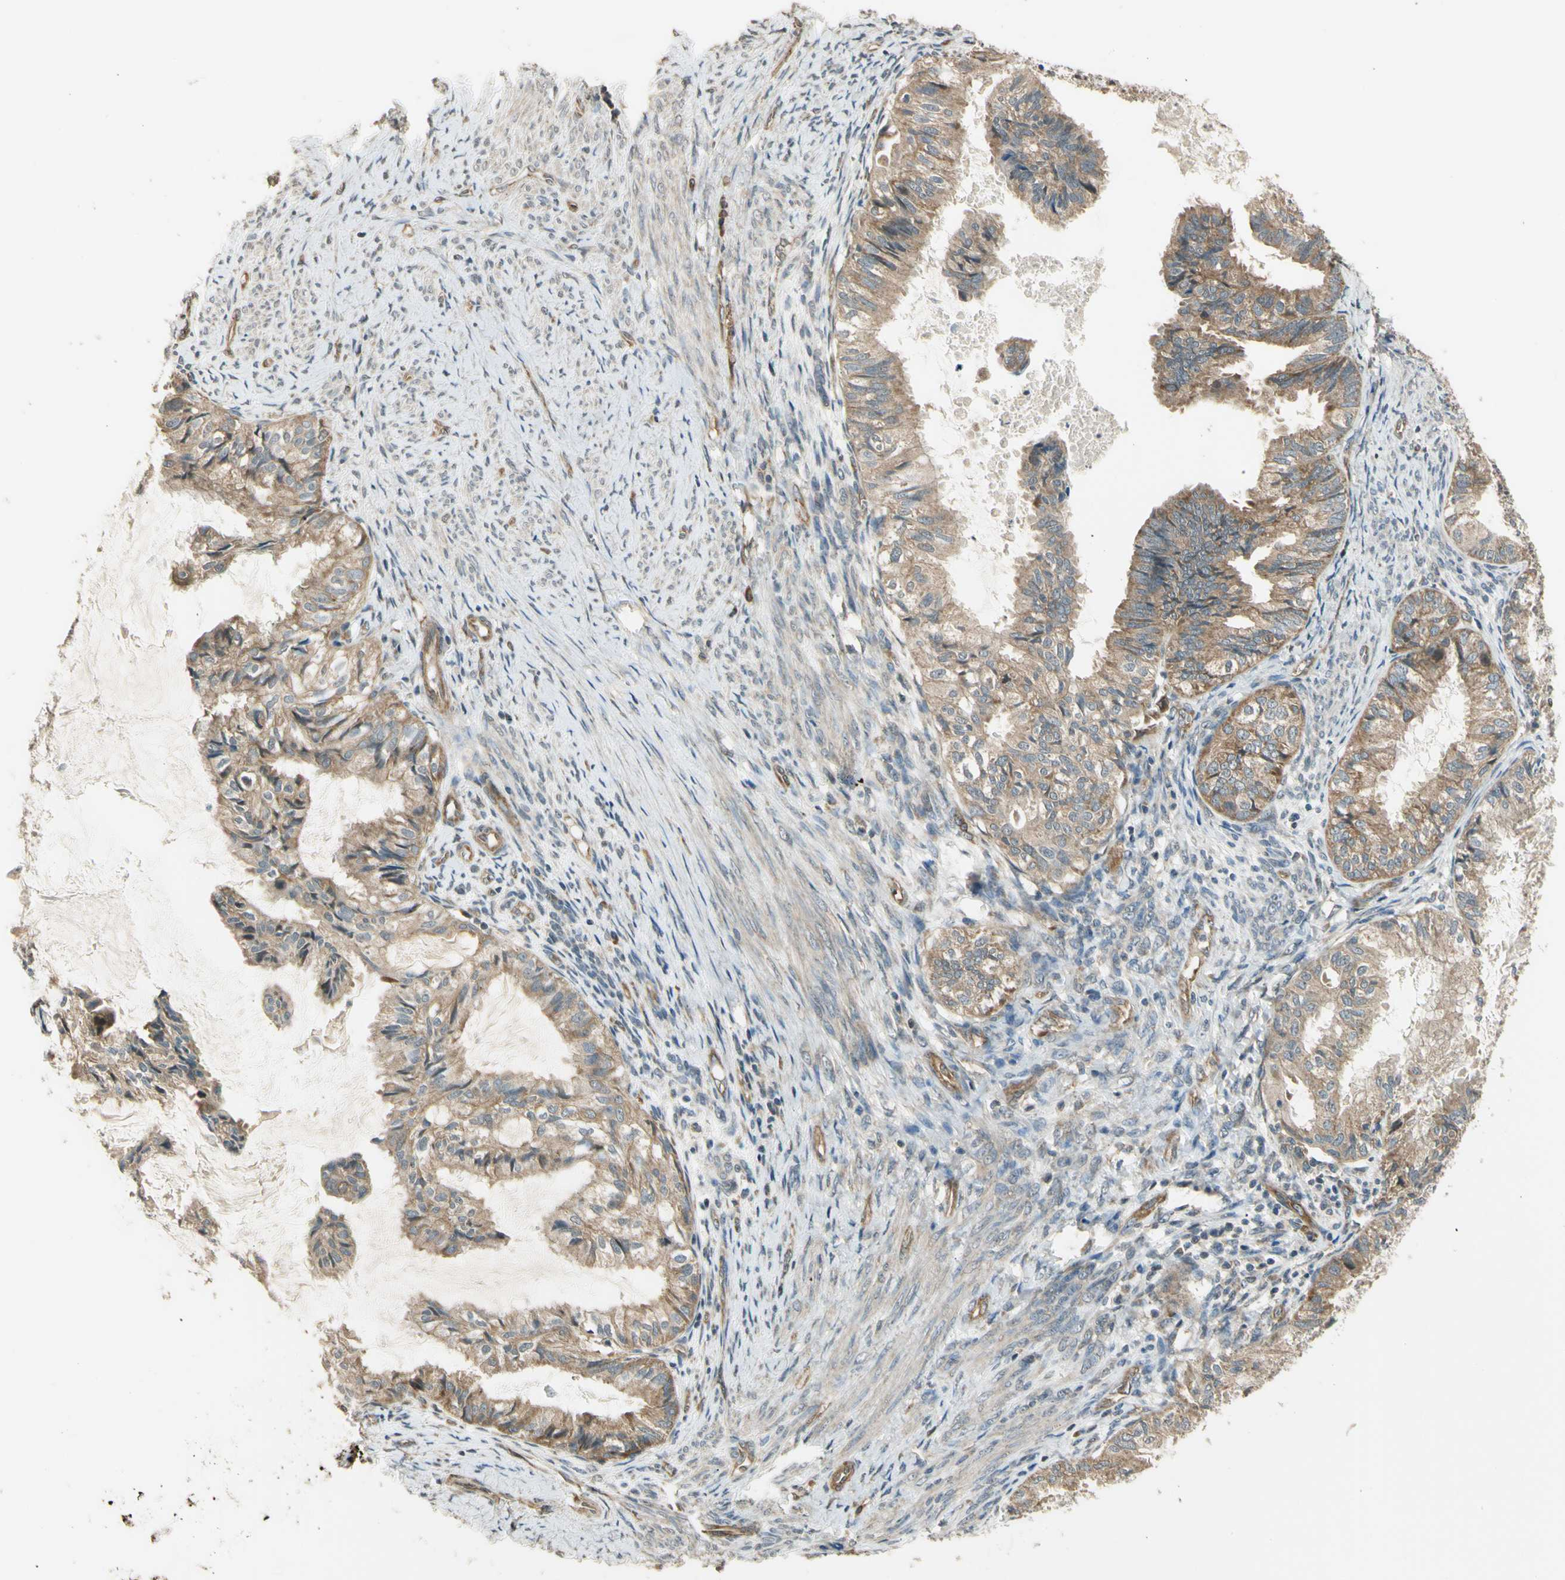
{"staining": {"intensity": "moderate", "quantity": ">75%", "location": "cytoplasmic/membranous"}, "tissue": "cervical cancer", "cell_type": "Tumor cells", "image_type": "cancer", "snomed": [{"axis": "morphology", "description": "Normal tissue, NOS"}, {"axis": "morphology", "description": "Adenocarcinoma, NOS"}, {"axis": "topography", "description": "Cervix"}, {"axis": "topography", "description": "Endometrium"}], "caption": "Protein analysis of cervical cancer (adenocarcinoma) tissue shows moderate cytoplasmic/membranous staining in approximately >75% of tumor cells.", "gene": "EFNB2", "patient": {"sex": "female", "age": 86}}